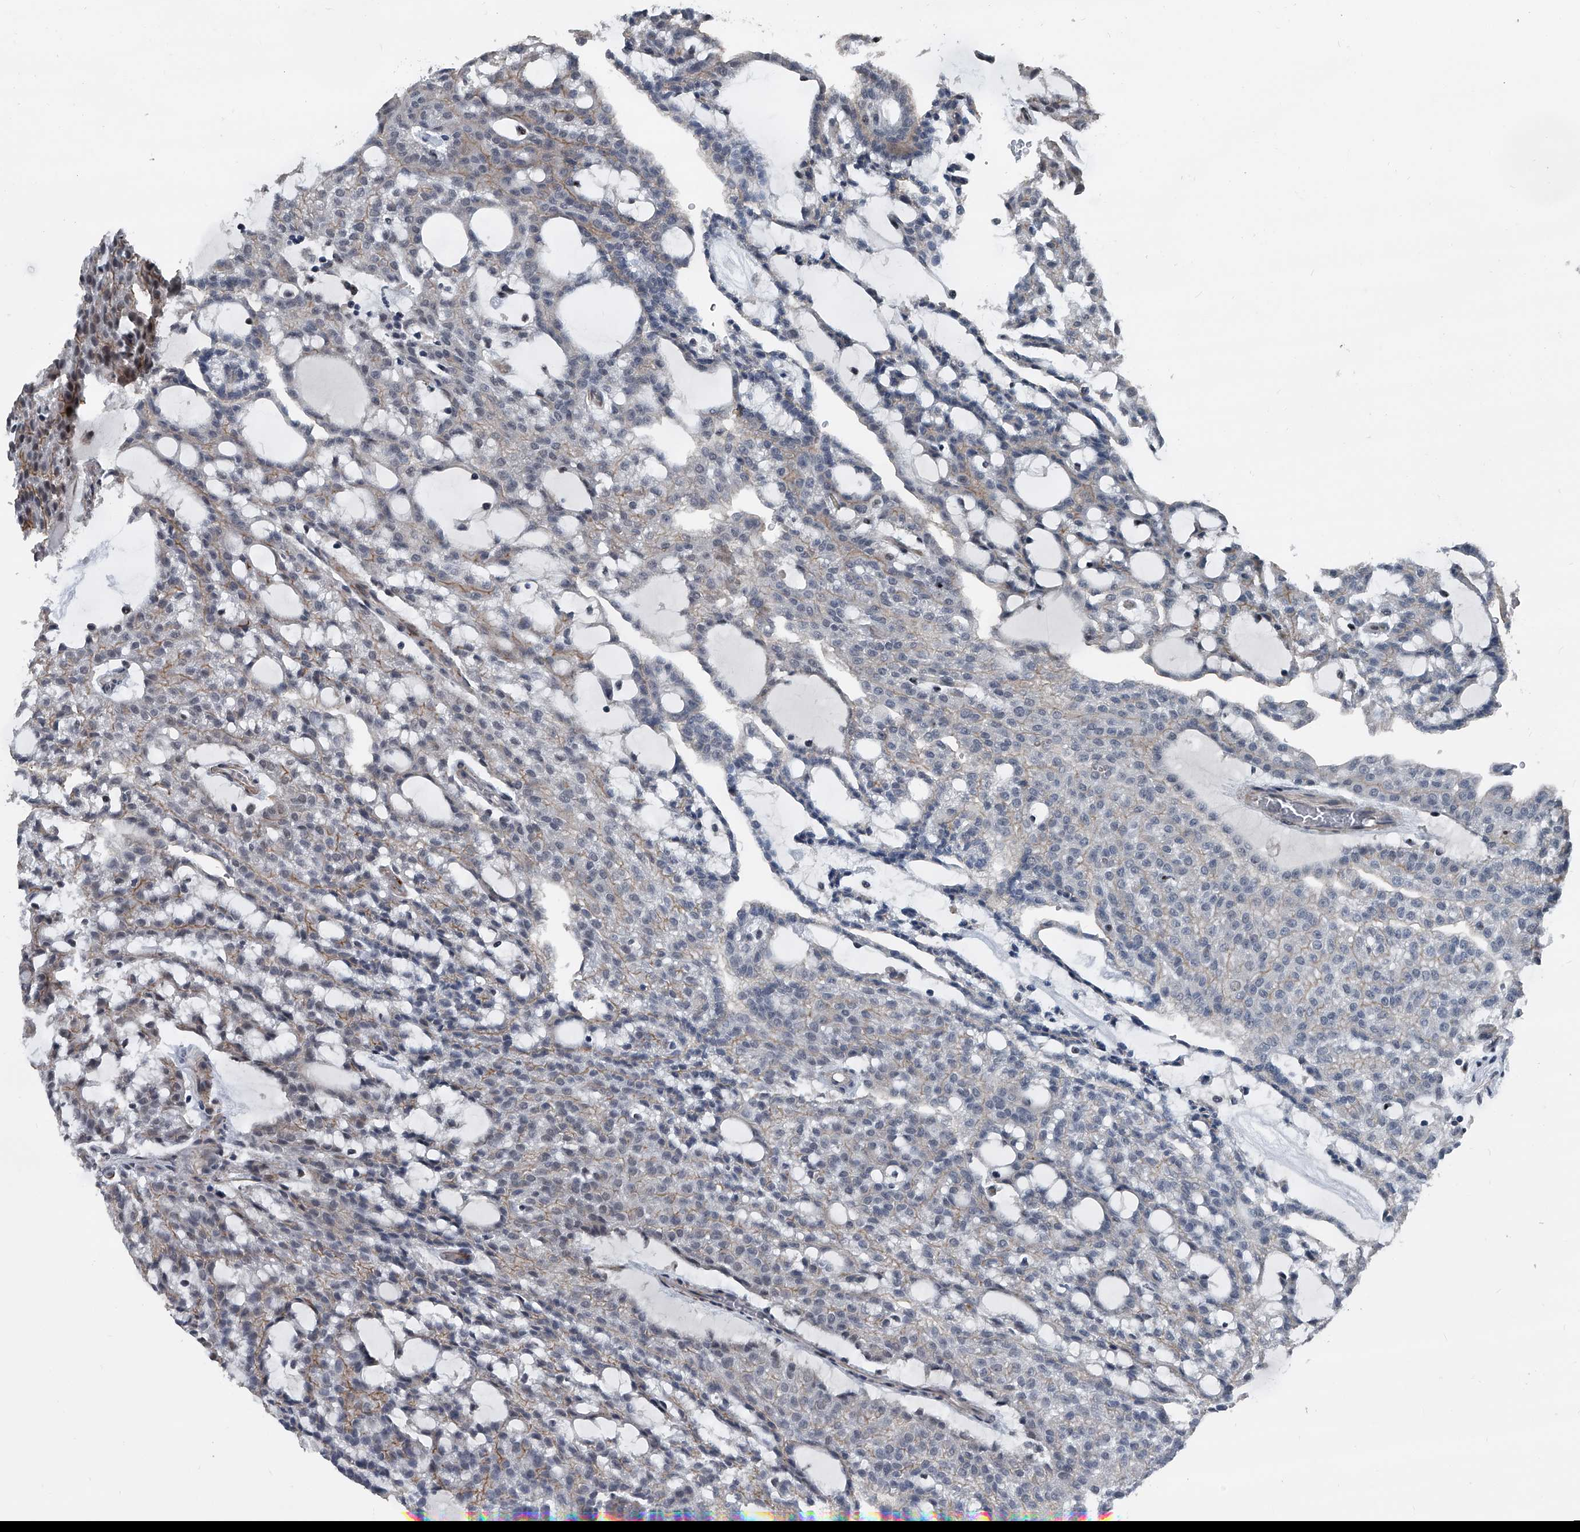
{"staining": {"intensity": "negative", "quantity": "none", "location": "none"}, "tissue": "renal cancer", "cell_type": "Tumor cells", "image_type": "cancer", "snomed": [{"axis": "morphology", "description": "Adenocarcinoma, NOS"}, {"axis": "topography", "description": "Kidney"}], "caption": "This is a image of immunohistochemistry (IHC) staining of renal cancer (adenocarcinoma), which shows no expression in tumor cells. (Immunohistochemistry (ihc), brightfield microscopy, high magnification).", "gene": "MEN1", "patient": {"sex": "male", "age": 63}}